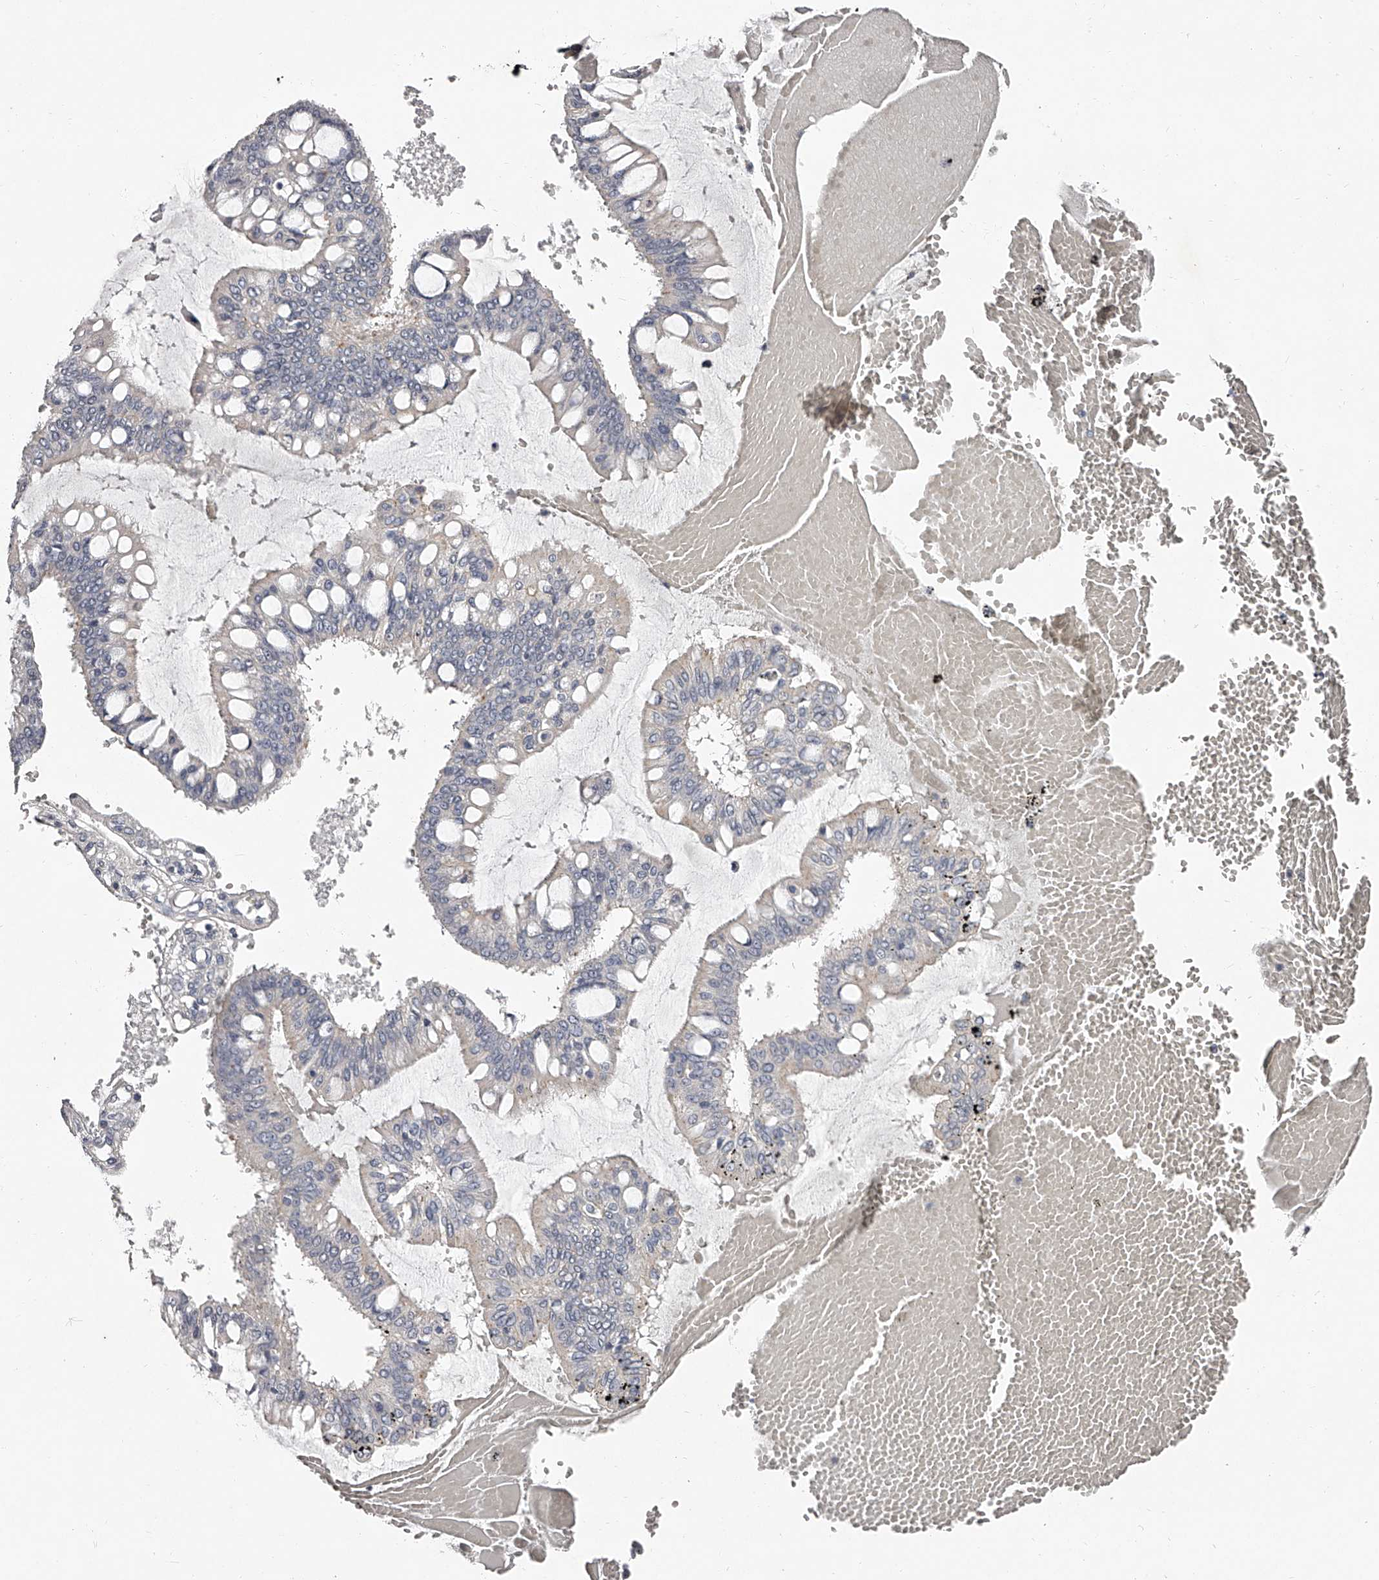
{"staining": {"intensity": "negative", "quantity": "none", "location": "none"}, "tissue": "ovarian cancer", "cell_type": "Tumor cells", "image_type": "cancer", "snomed": [{"axis": "morphology", "description": "Cystadenocarcinoma, mucinous, NOS"}, {"axis": "topography", "description": "Ovary"}], "caption": "Immunohistochemistry (IHC) image of human ovarian mucinous cystadenocarcinoma stained for a protein (brown), which reveals no staining in tumor cells. Brightfield microscopy of IHC stained with DAB (3,3'-diaminobenzidine) (brown) and hematoxylin (blue), captured at high magnification.", "gene": "NT5DC1", "patient": {"sex": "female", "age": 73}}